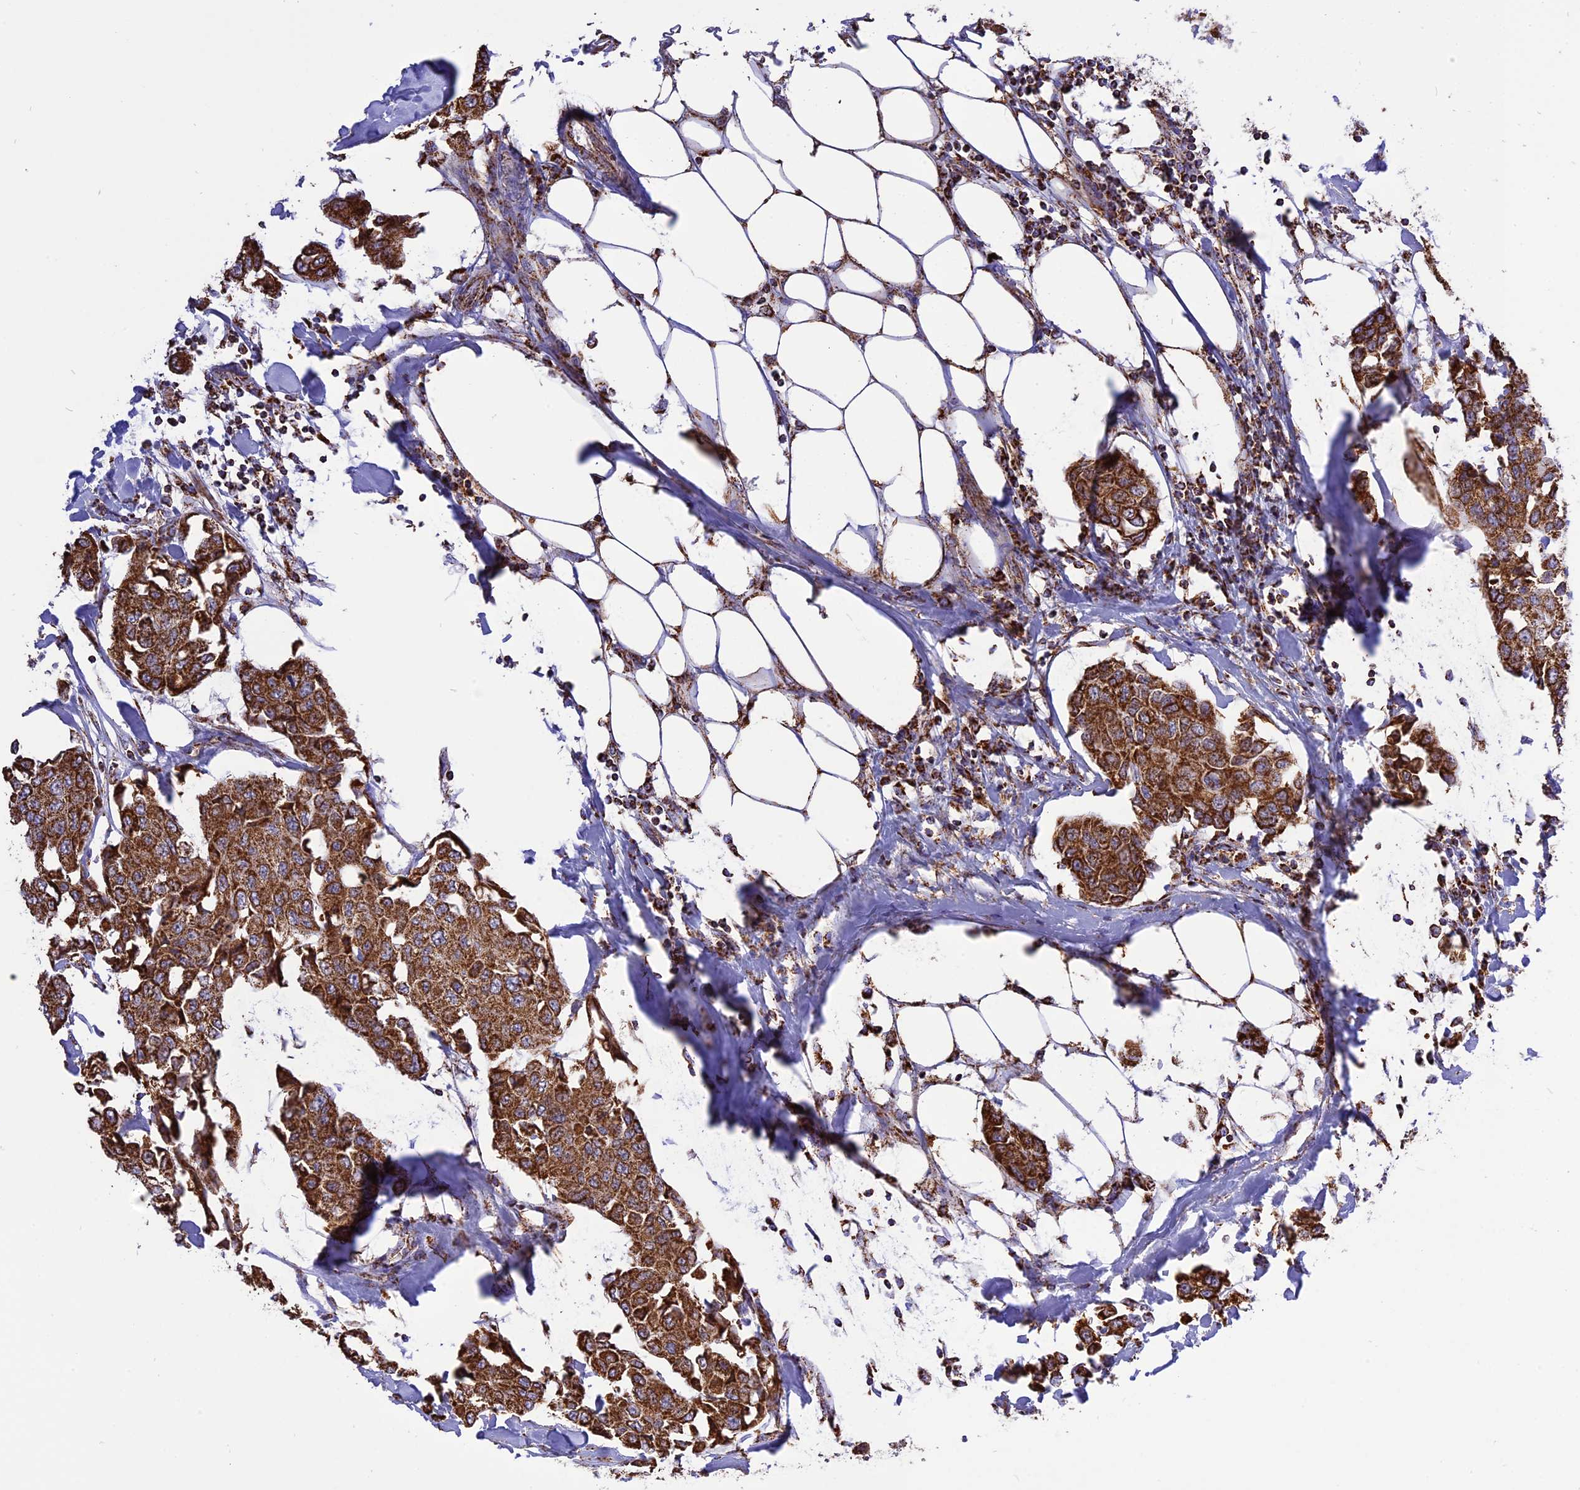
{"staining": {"intensity": "strong", "quantity": ">75%", "location": "cytoplasmic/membranous"}, "tissue": "breast cancer", "cell_type": "Tumor cells", "image_type": "cancer", "snomed": [{"axis": "morphology", "description": "Duct carcinoma"}, {"axis": "topography", "description": "Breast"}], "caption": "Immunohistochemical staining of breast cancer (infiltrating ductal carcinoma) exhibits high levels of strong cytoplasmic/membranous protein staining in about >75% of tumor cells.", "gene": "TTC4", "patient": {"sex": "female", "age": 80}}